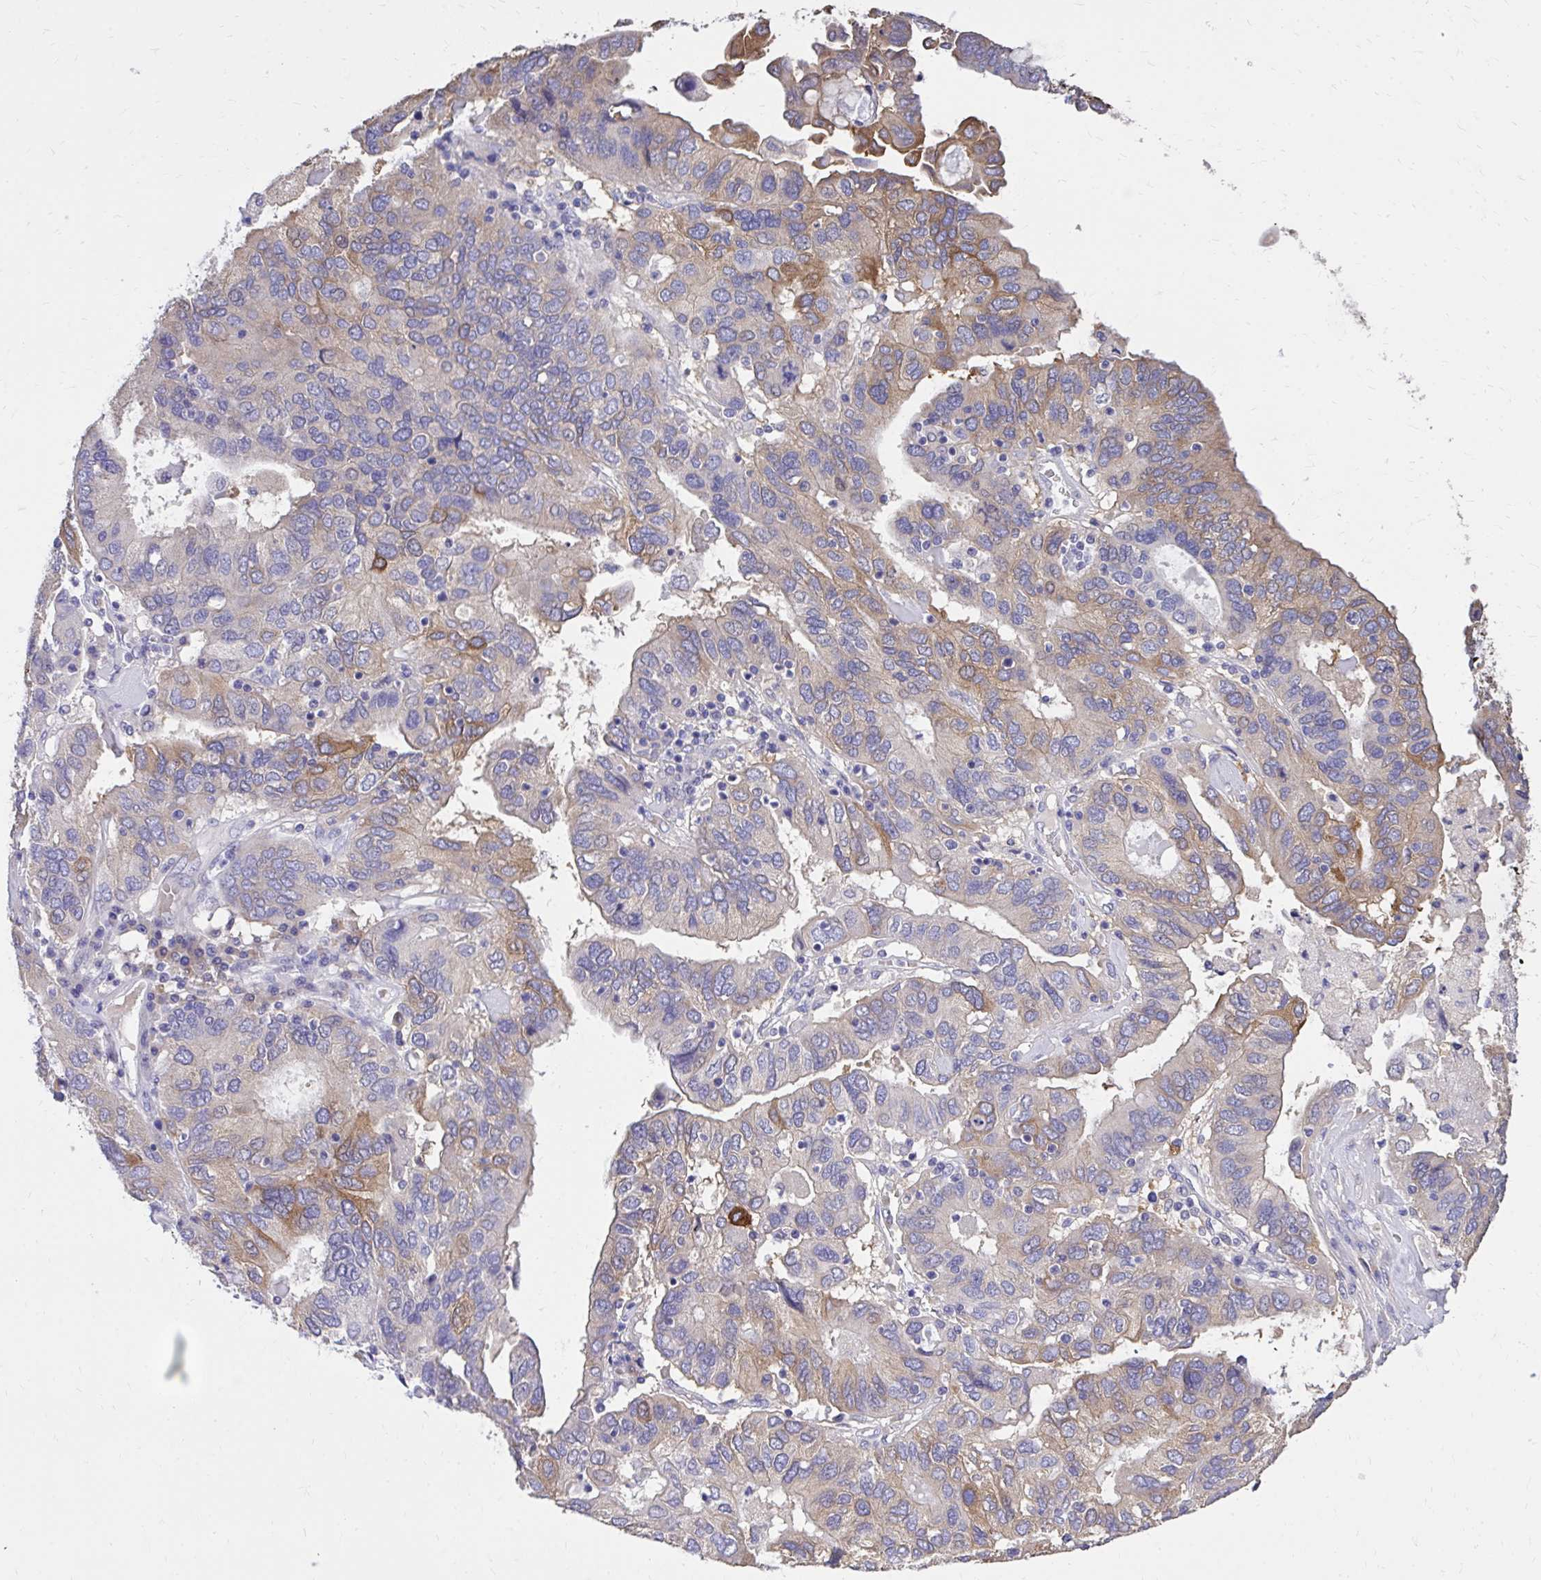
{"staining": {"intensity": "moderate", "quantity": "25%-75%", "location": "cytoplasmic/membranous"}, "tissue": "ovarian cancer", "cell_type": "Tumor cells", "image_type": "cancer", "snomed": [{"axis": "morphology", "description": "Cystadenocarcinoma, serous, NOS"}, {"axis": "topography", "description": "Ovary"}], "caption": "Immunohistochemical staining of ovarian serous cystadenocarcinoma displays moderate cytoplasmic/membranous protein positivity in approximately 25%-75% of tumor cells.", "gene": "EPB41L1", "patient": {"sex": "female", "age": 79}}